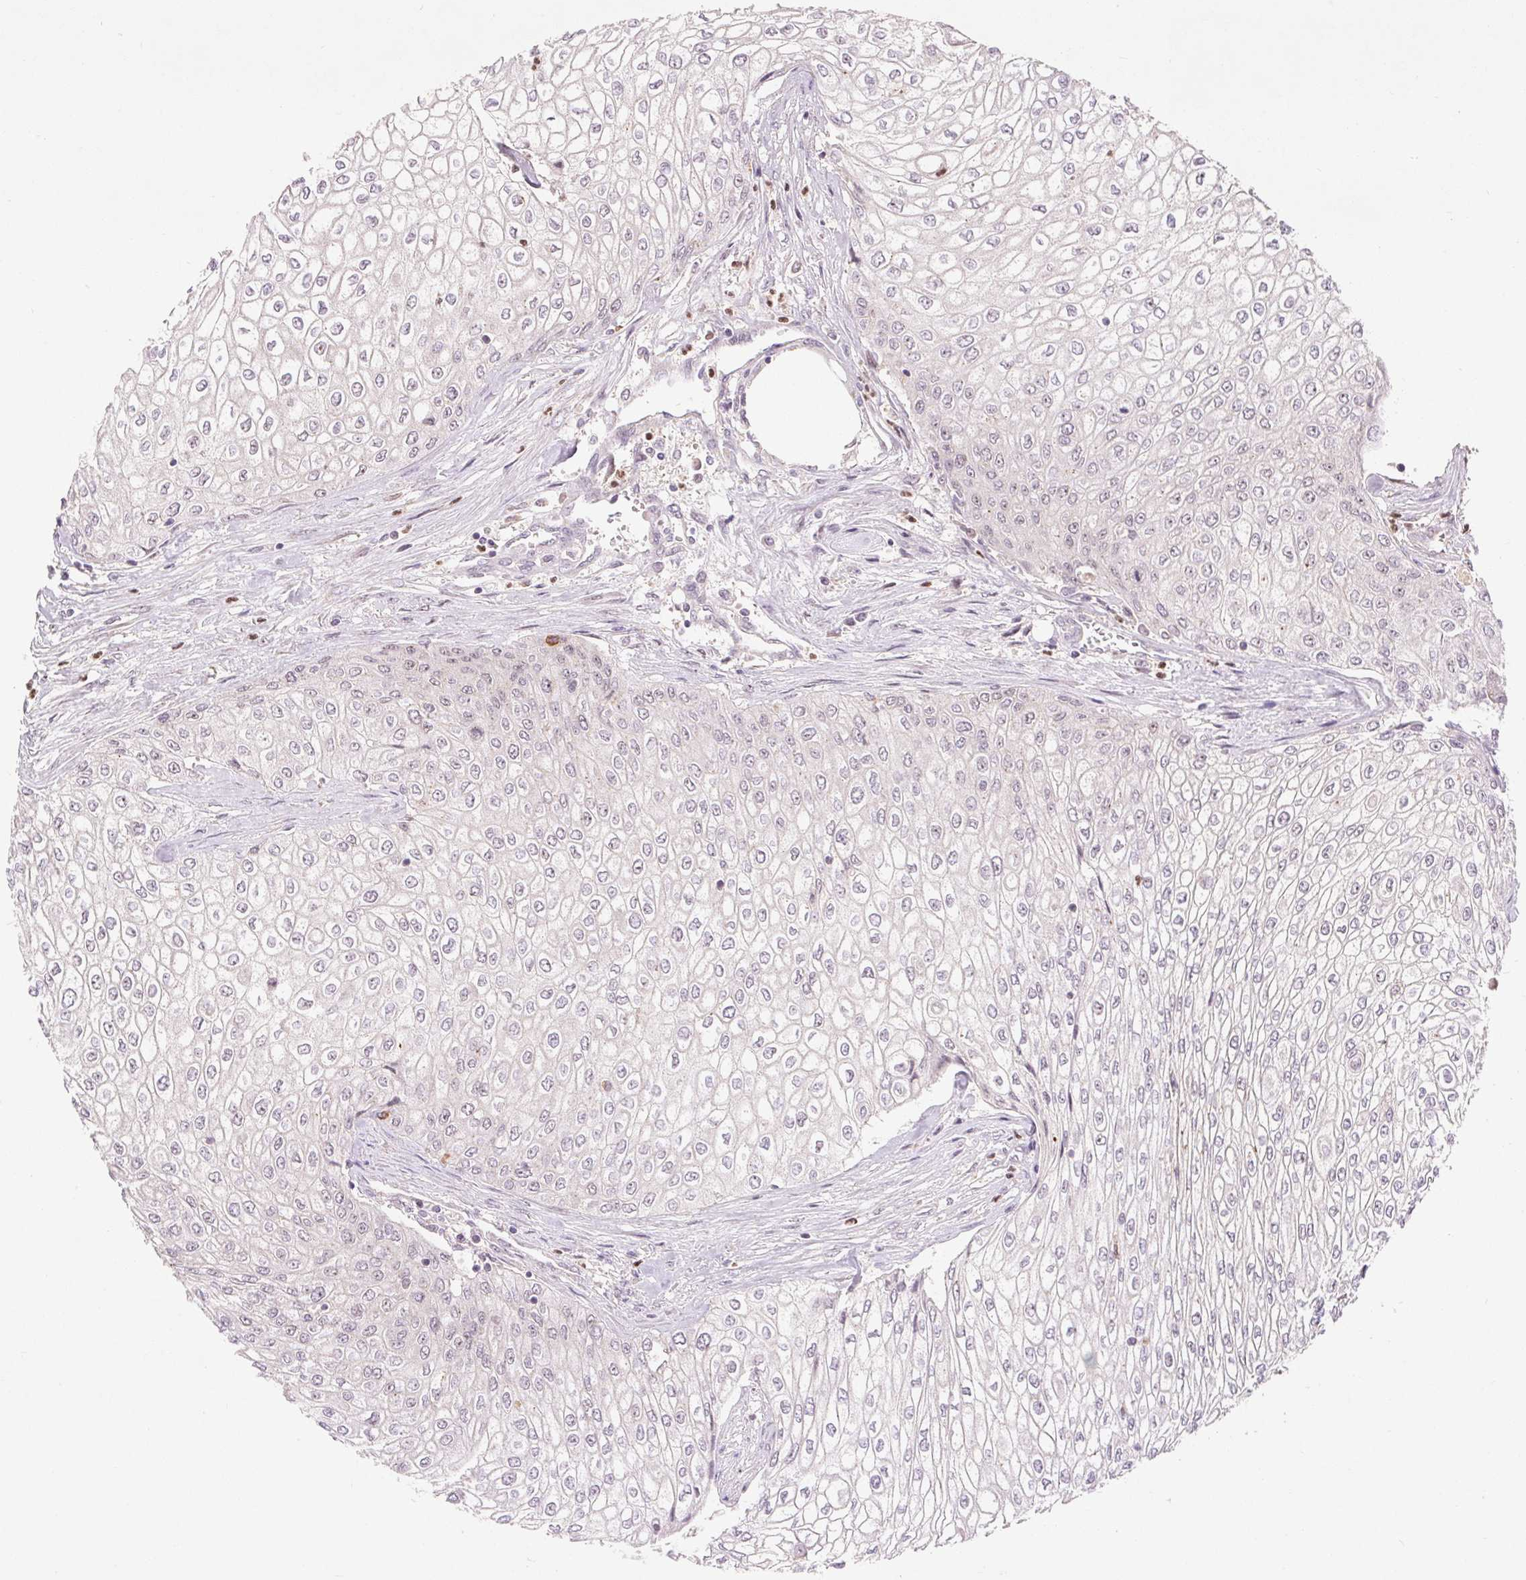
{"staining": {"intensity": "negative", "quantity": "none", "location": "none"}, "tissue": "urothelial cancer", "cell_type": "Tumor cells", "image_type": "cancer", "snomed": [{"axis": "morphology", "description": "Urothelial carcinoma, High grade"}, {"axis": "topography", "description": "Urinary bladder"}], "caption": "An image of human urothelial cancer is negative for staining in tumor cells.", "gene": "RANBP3L", "patient": {"sex": "male", "age": 62}}